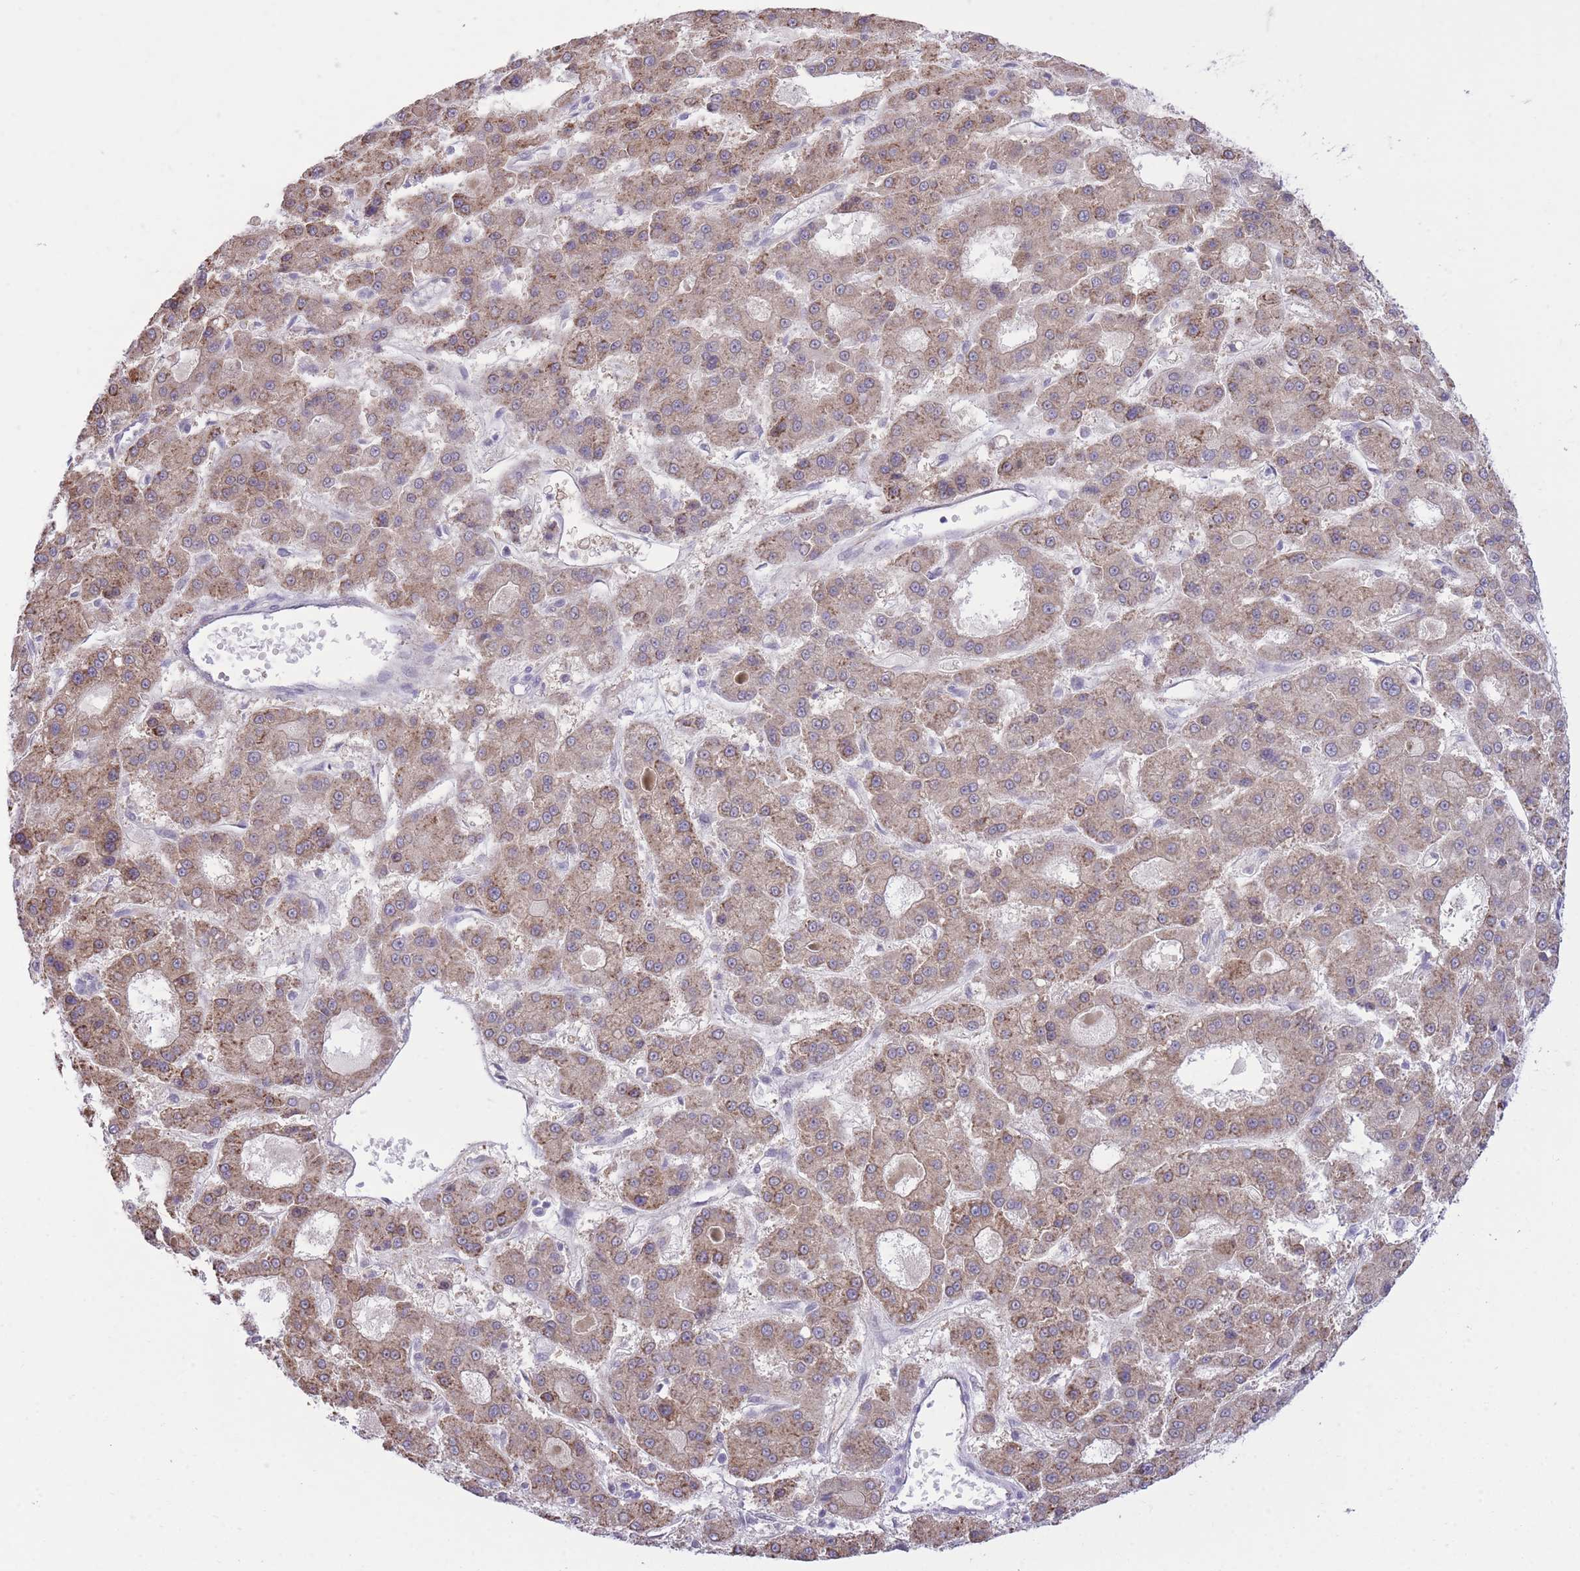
{"staining": {"intensity": "moderate", "quantity": ">75%", "location": "cytoplasmic/membranous"}, "tissue": "liver cancer", "cell_type": "Tumor cells", "image_type": "cancer", "snomed": [{"axis": "morphology", "description": "Carcinoma, Hepatocellular, NOS"}, {"axis": "topography", "description": "Liver"}], "caption": "This is a micrograph of immunohistochemistry (IHC) staining of liver cancer (hepatocellular carcinoma), which shows moderate staining in the cytoplasmic/membranous of tumor cells.", "gene": "ELL", "patient": {"sex": "male", "age": 70}}